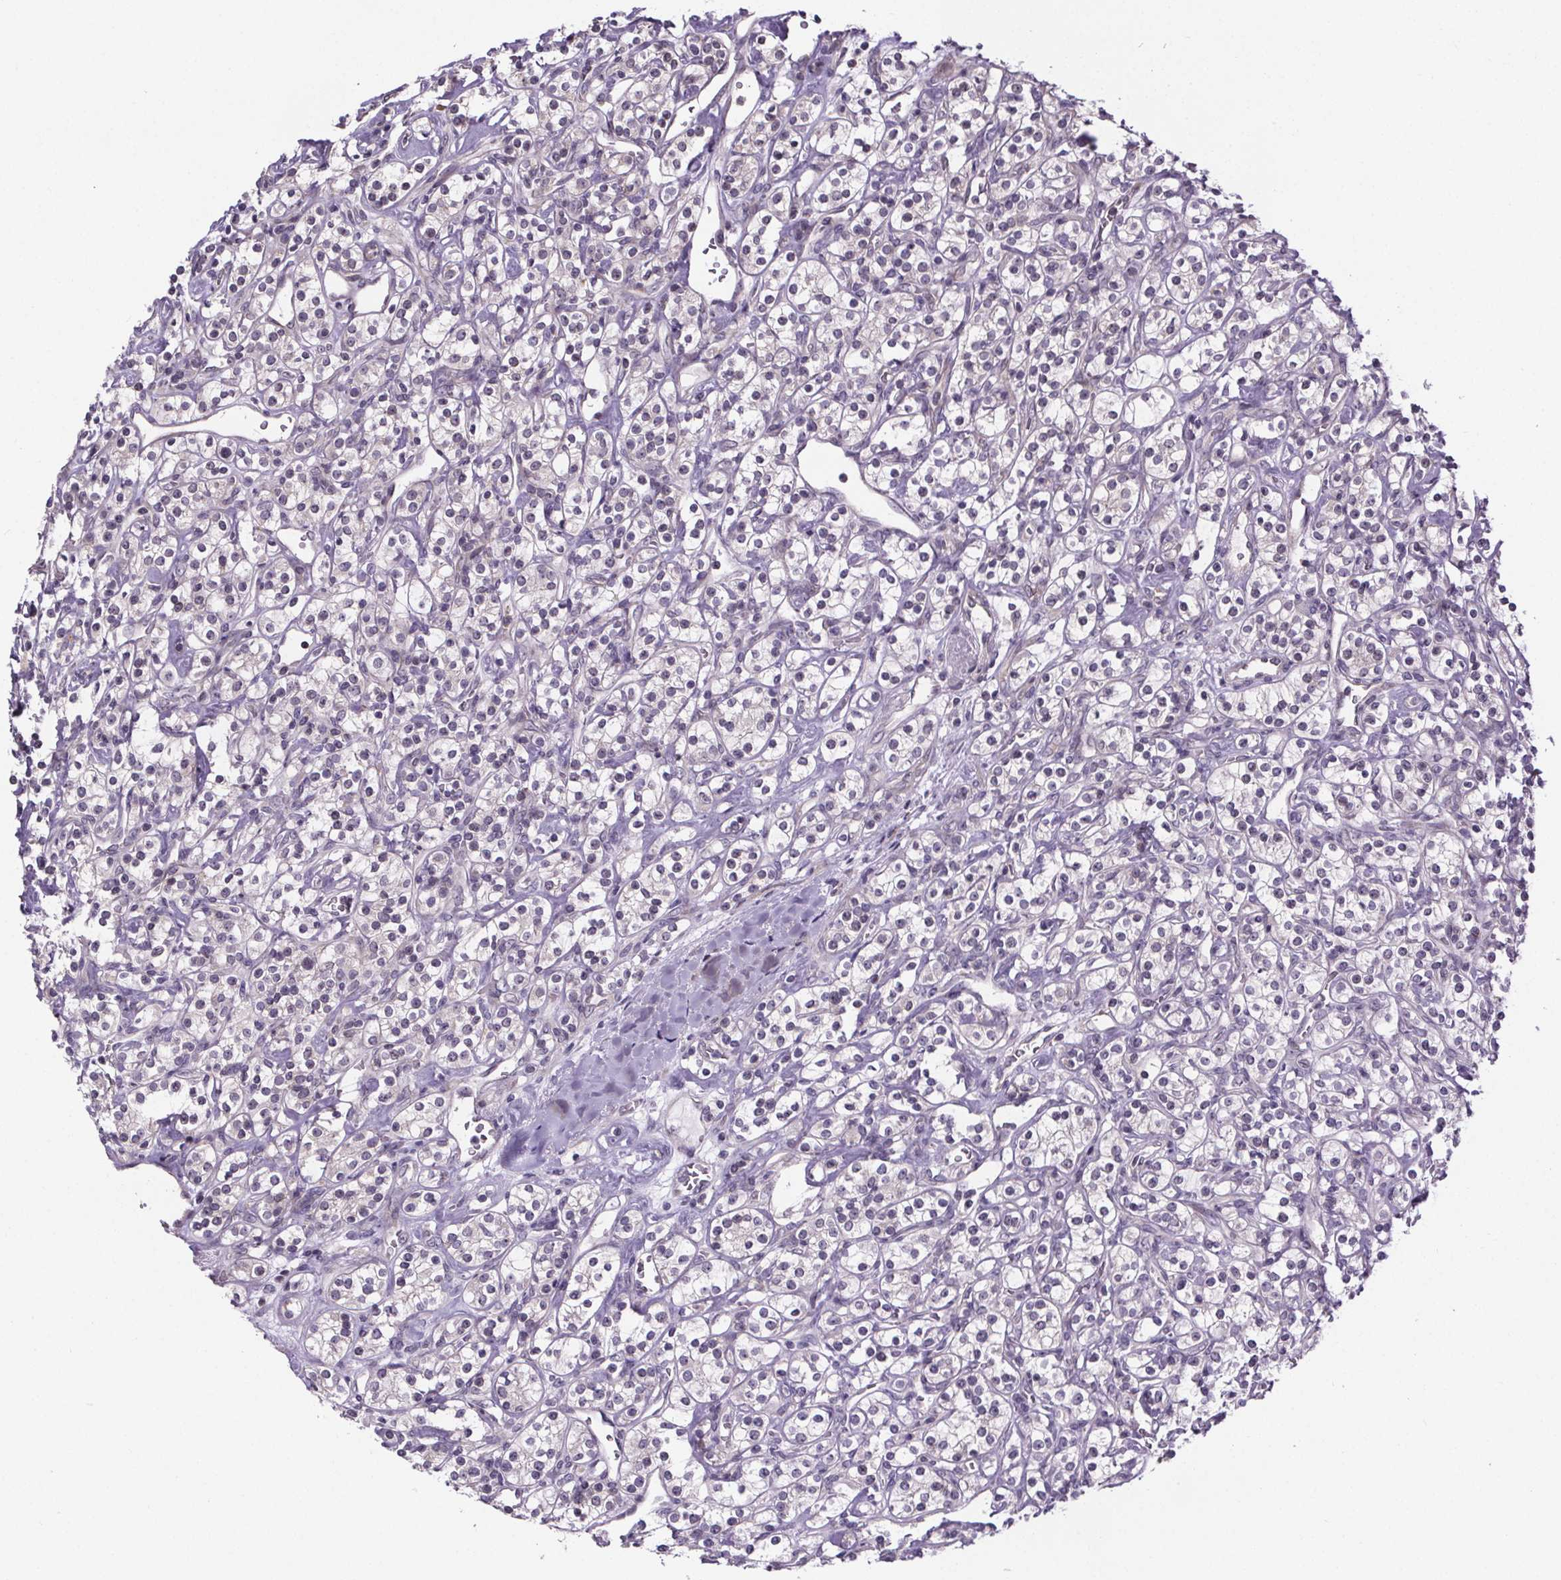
{"staining": {"intensity": "negative", "quantity": "none", "location": "none"}, "tissue": "renal cancer", "cell_type": "Tumor cells", "image_type": "cancer", "snomed": [{"axis": "morphology", "description": "Adenocarcinoma, NOS"}, {"axis": "topography", "description": "Kidney"}], "caption": "High magnification brightfield microscopy of adenocarcinoma (renal) stained with DAB (3,3'-diaminobenzidine) (brown) and counterstained with hematoxylin (blue): tumor cells show no significant expression.", "gene": "TTC12", "patient": {"sex": "male", "age": 77}}